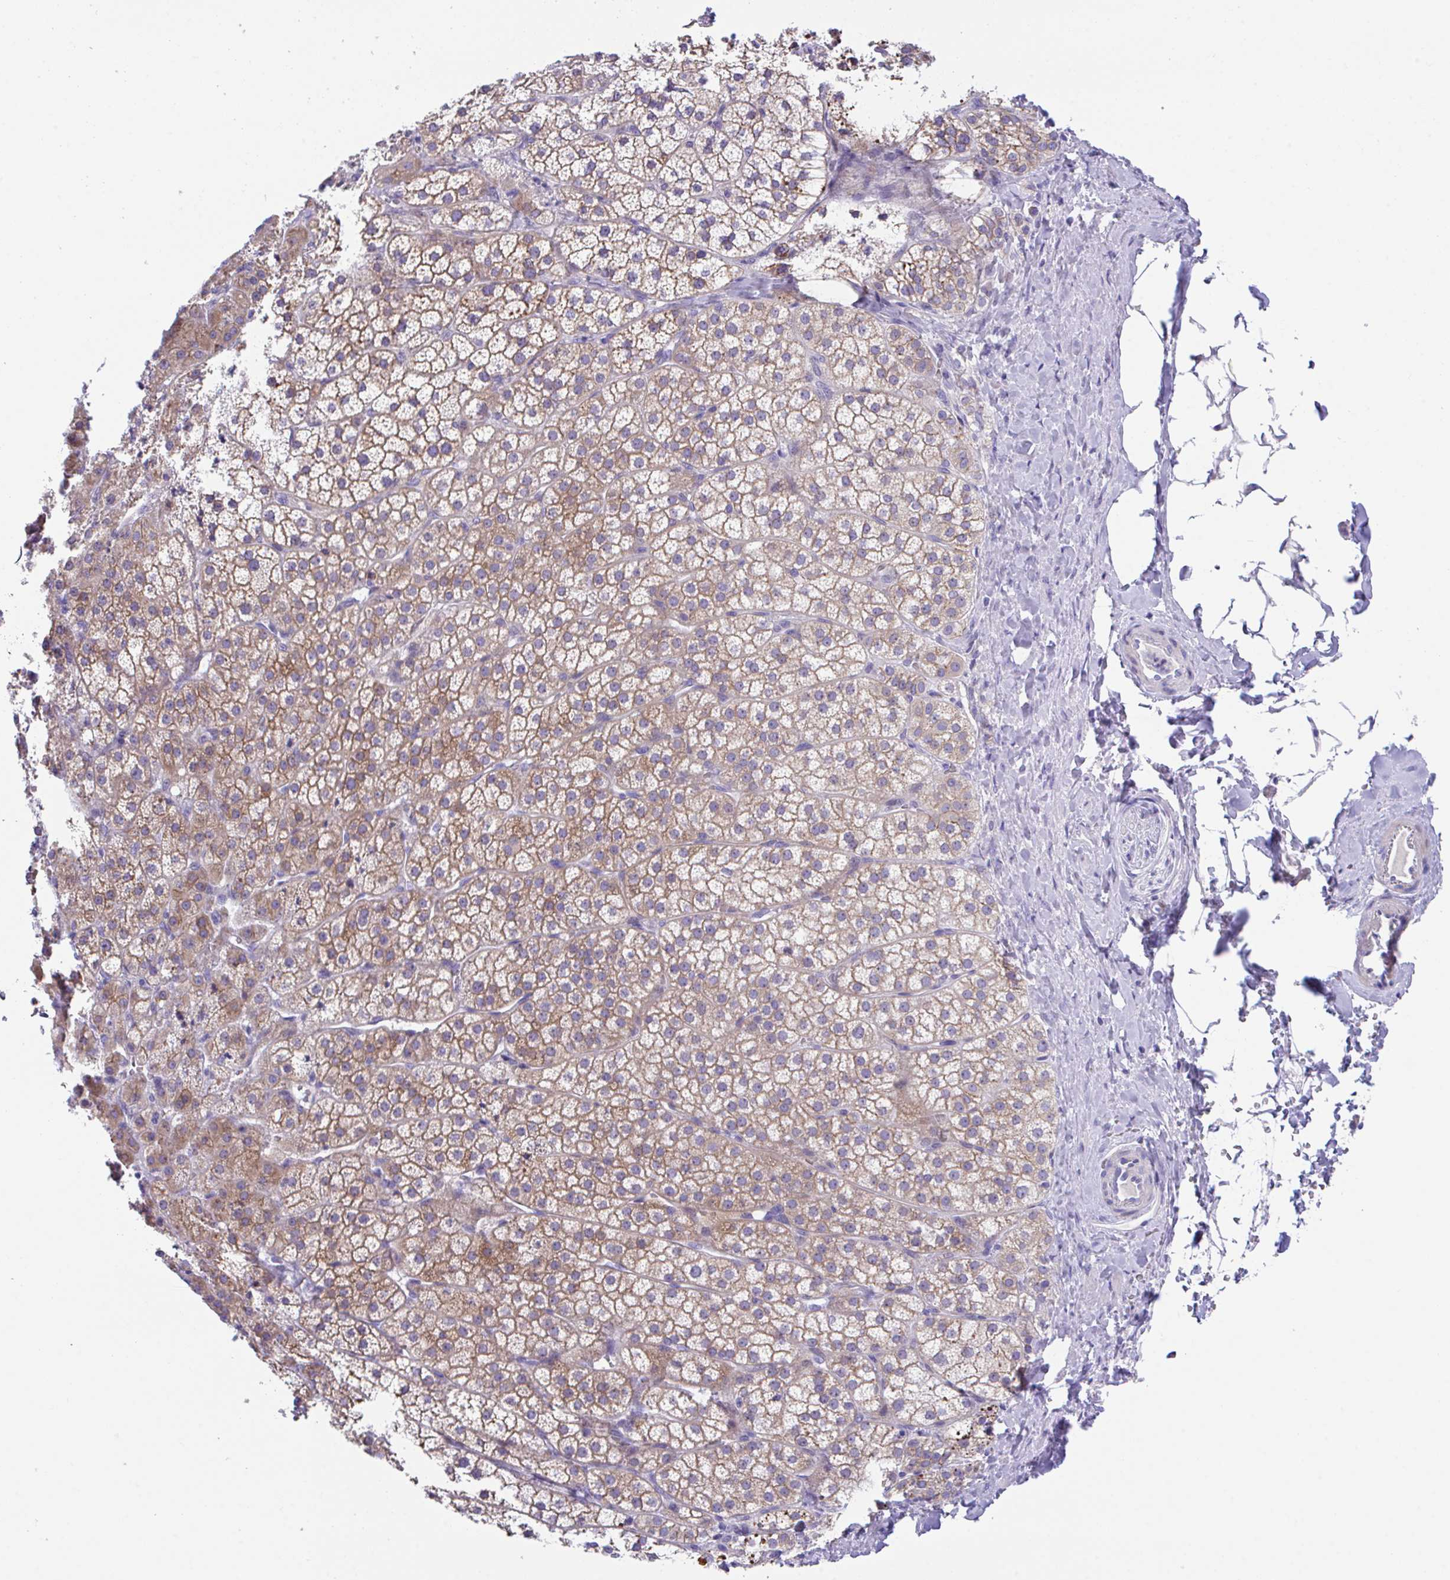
{"staining": {"intensity": "moderate", "quantity": ">75%", "location": "cytoplasmic/membranous"}, "tissue": "adrenal gland", "cell_type": "Glandular cells", "image_type": "normal", "snomed": [{"axis": "morphology", "description": "Normal tissue, NOS"}, {"axis": "topography", "description": "Adrenal gland"}], "caption": "Protein expression by IHC demonstrates moderate cytoplasmic/membranous positivity in approximately >75% of glandular cells in normal adrenal gland.", "gene": "SLC16A6", "patient": {"sex": "male", "age": 53}}